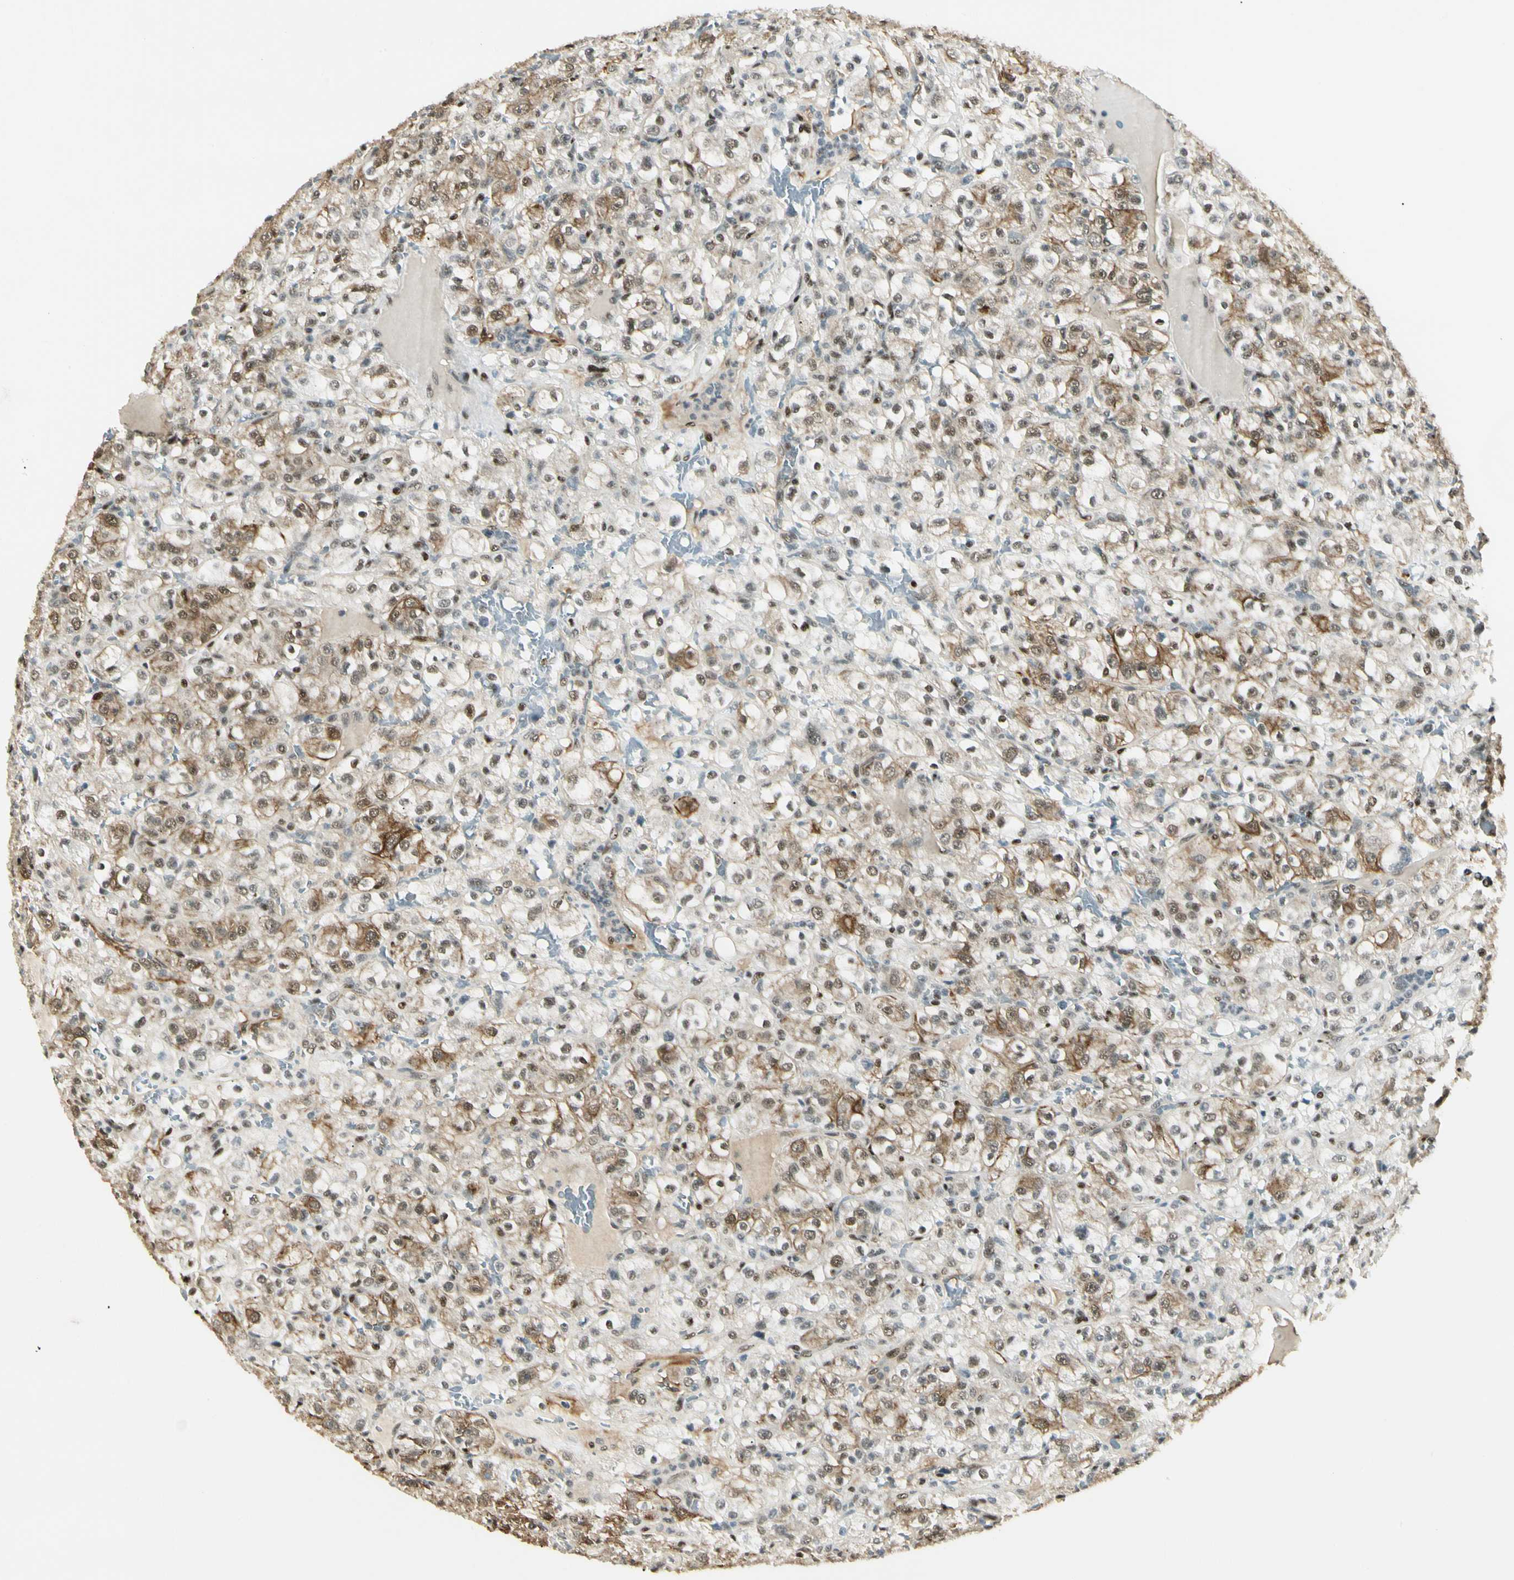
{"staining": {"intensity": "moderate", "quantity": ">75%", "location": "cytoplasmic/membranous,nuclear"}, "tissue": "renal cancer", "cell_type": "Tumor cells", "image_type": "cancer", "snomed": [{"axis": "morphology", "description": "Normal tissue, NOS"}, {"axis": "morphology", "description": "Adenocarcinoma, NOS"}, {"axis": "topography", "description": "Kidney"}], "caption": "Immunohistochemical staining of renal adenocarcinoma displays medium levels of moderate cytoplasmic/membranous and nuclear protein positivity in approximately >75% of tumor cells.", "gene": "ATXN1", "patient": {"sex": "female", "age": 72}}